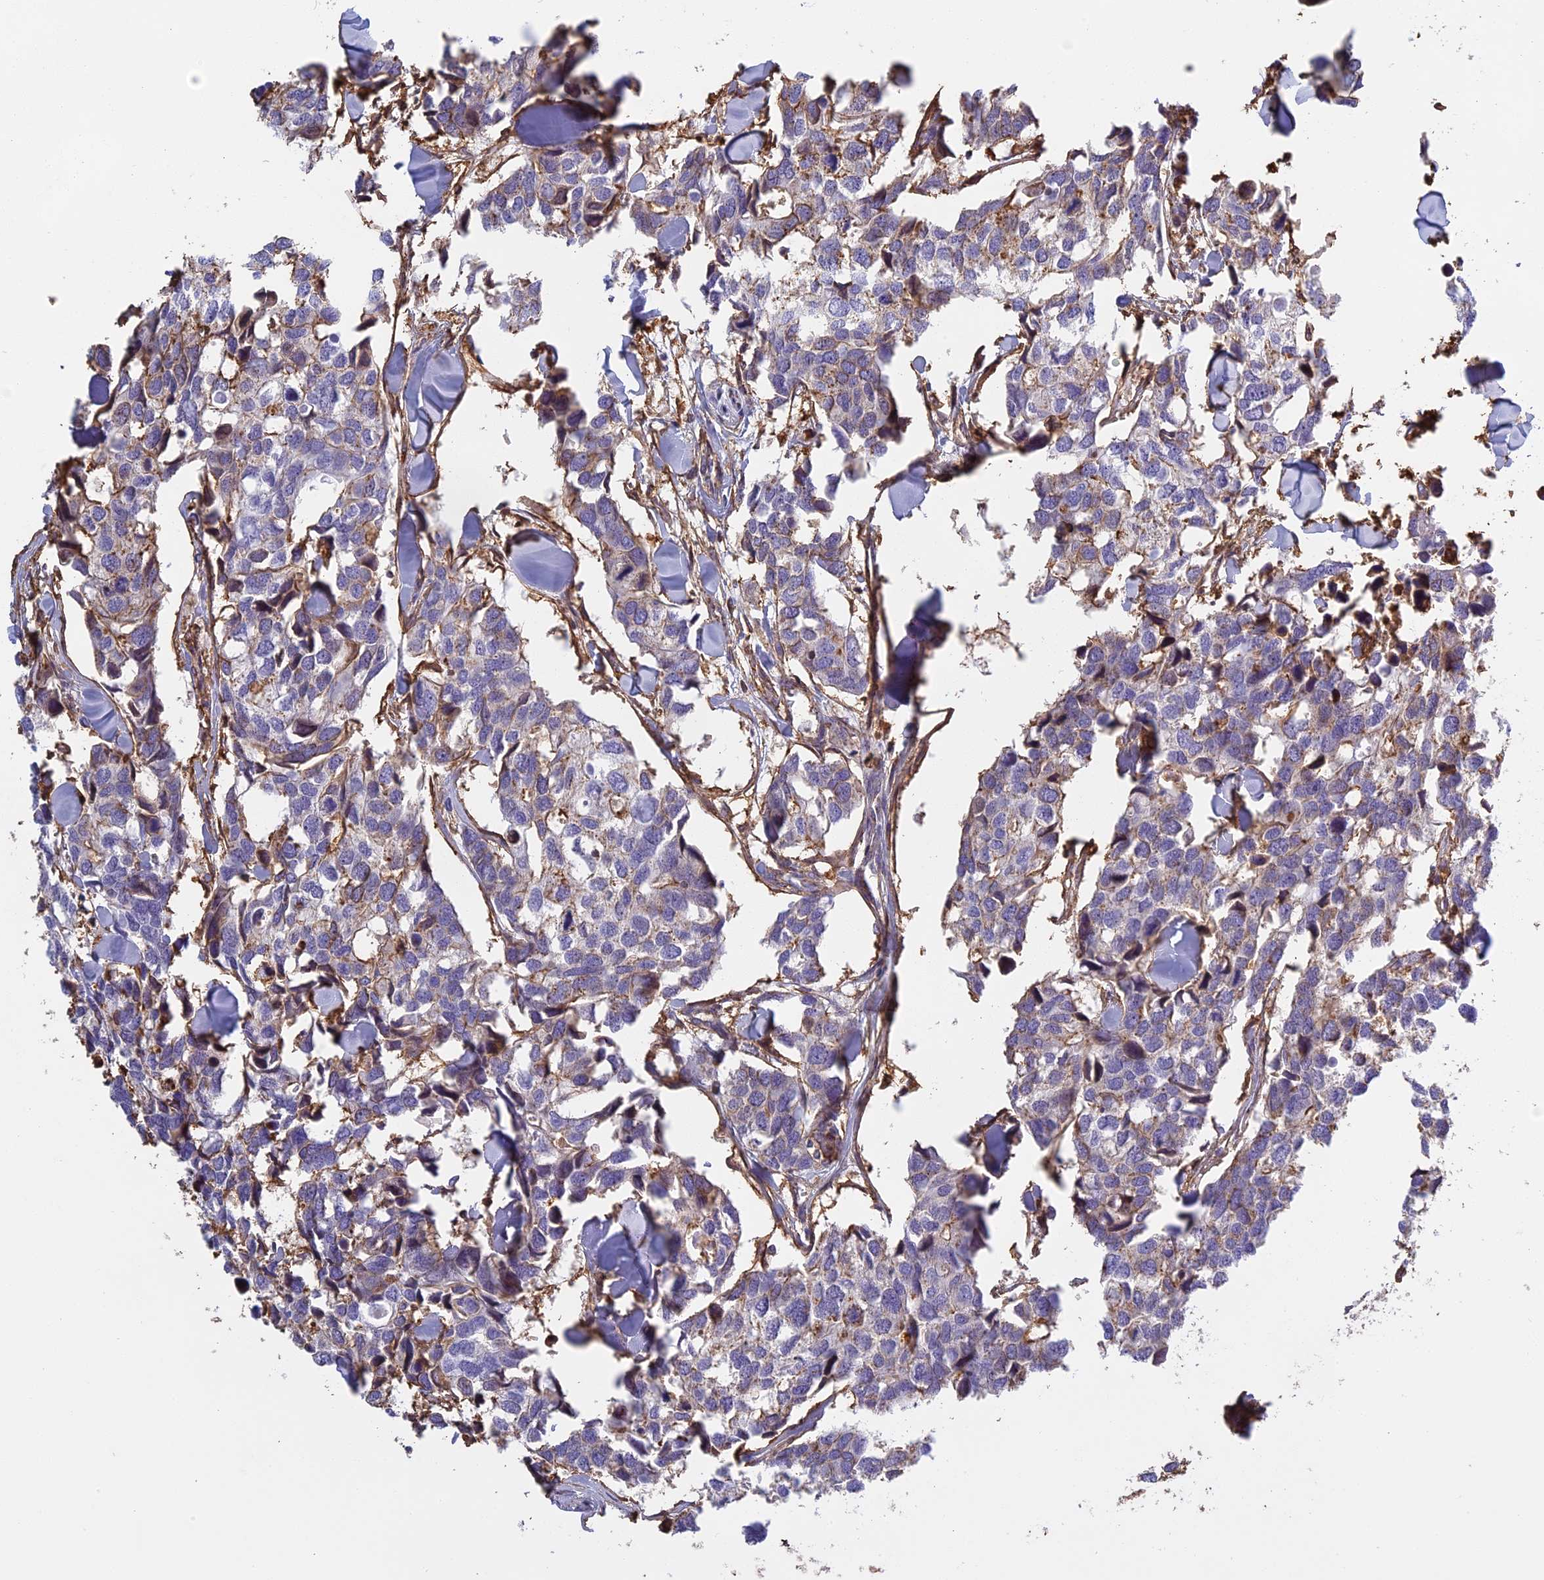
{"staining": {"intensity": "negative", "quantity": "none", "location": "none"}, "tissue": "breast cancer", "cell_type": "Tumor cells", "image_type": "cancer", "snomed": [{"axis": "morphology", "description": "Duct carcinoma"}, {"axis": "topography", "description": "Breast"}], "caption": "Immunohistochemistry (IHC) photomicrograph of neoplastic tissue: human infiltrating ductal carcinoma (breast) stained with DAB displays no significant protein positivity in tumor cells.", "gene": "TMEM255B", "patient": {"sex": "female", "age": 83}}